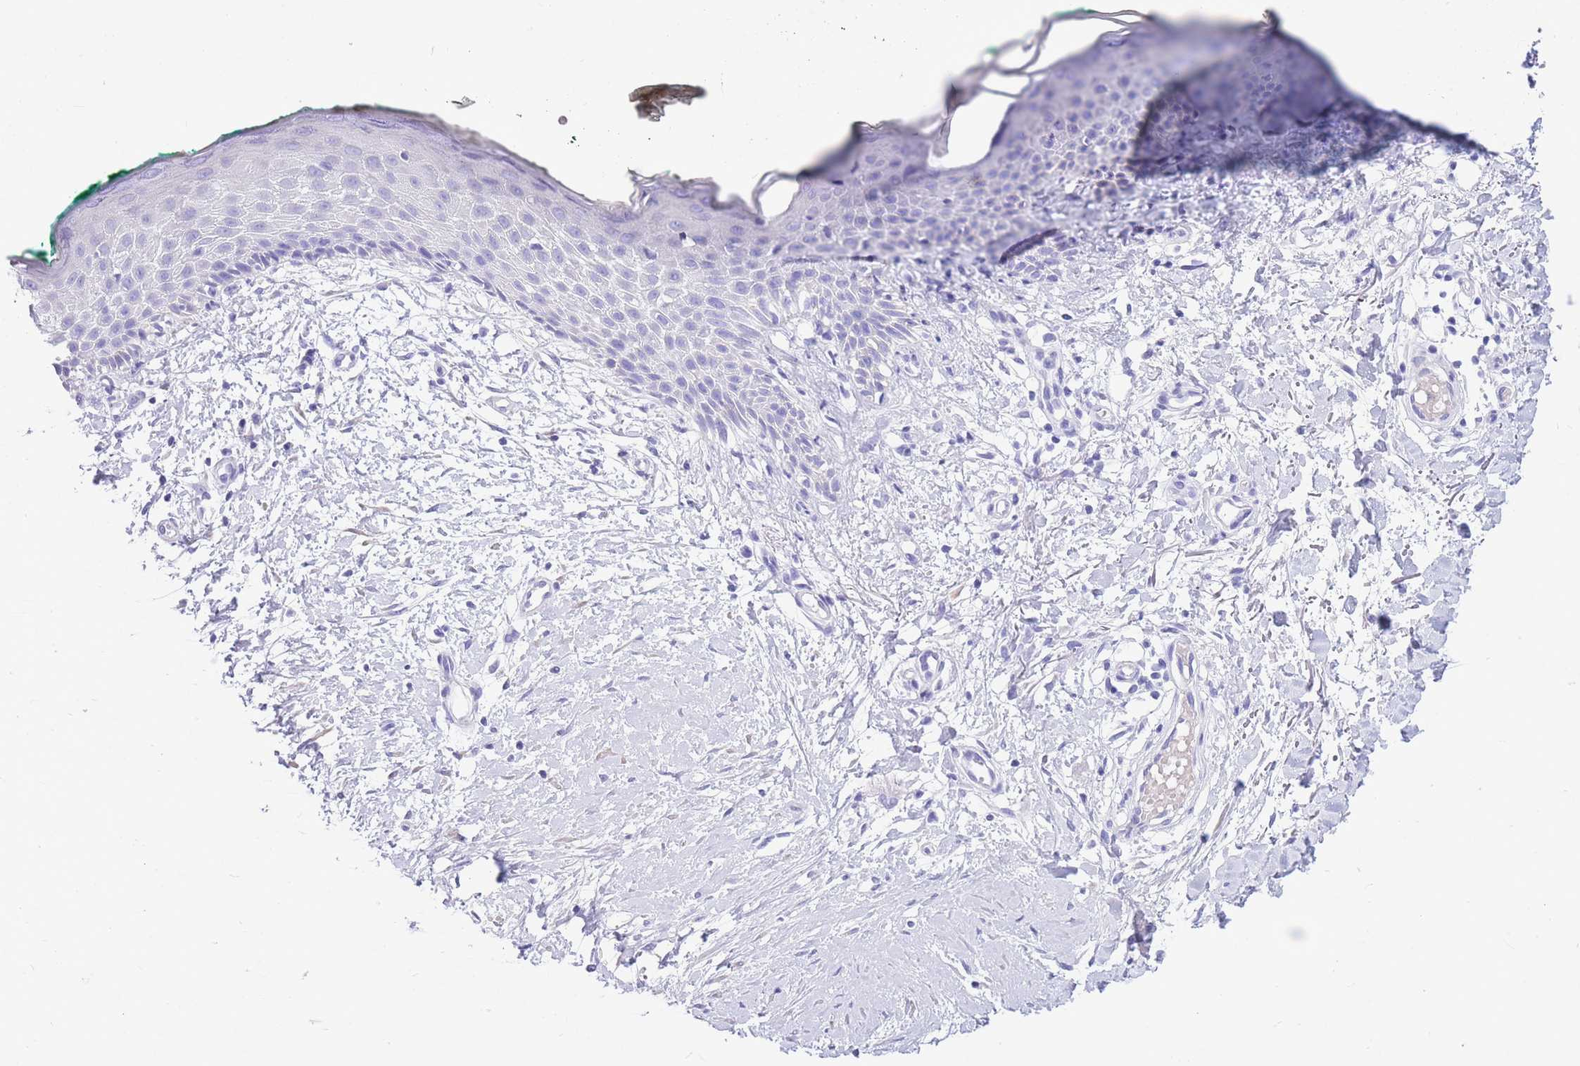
{"staining": {"intensity": "negative", "quantity": "none", "location": "none"}, "tissue": "skin", "cell_type": "Fibroblasts", "image_type": "normal", "snomed": [{"axis": "morphology", "description": "Normal tissue, NOS"}, {"axis": "morphology", "description": "Malignant melanoma, NOS"}, {"axis": "topography", "description": "Skin"}], "caption": "IHC image of unremarkable human skin stained for a protein (brown), which displays no staining in fibroblasts. The staining is performed using DAB (3,3'-diaminobenzidine) brown chromogen with nuclei counter-stained in using hematoxylin.", "gene": "ZFP62", "patient": {"sex": "male", "age": 62}}